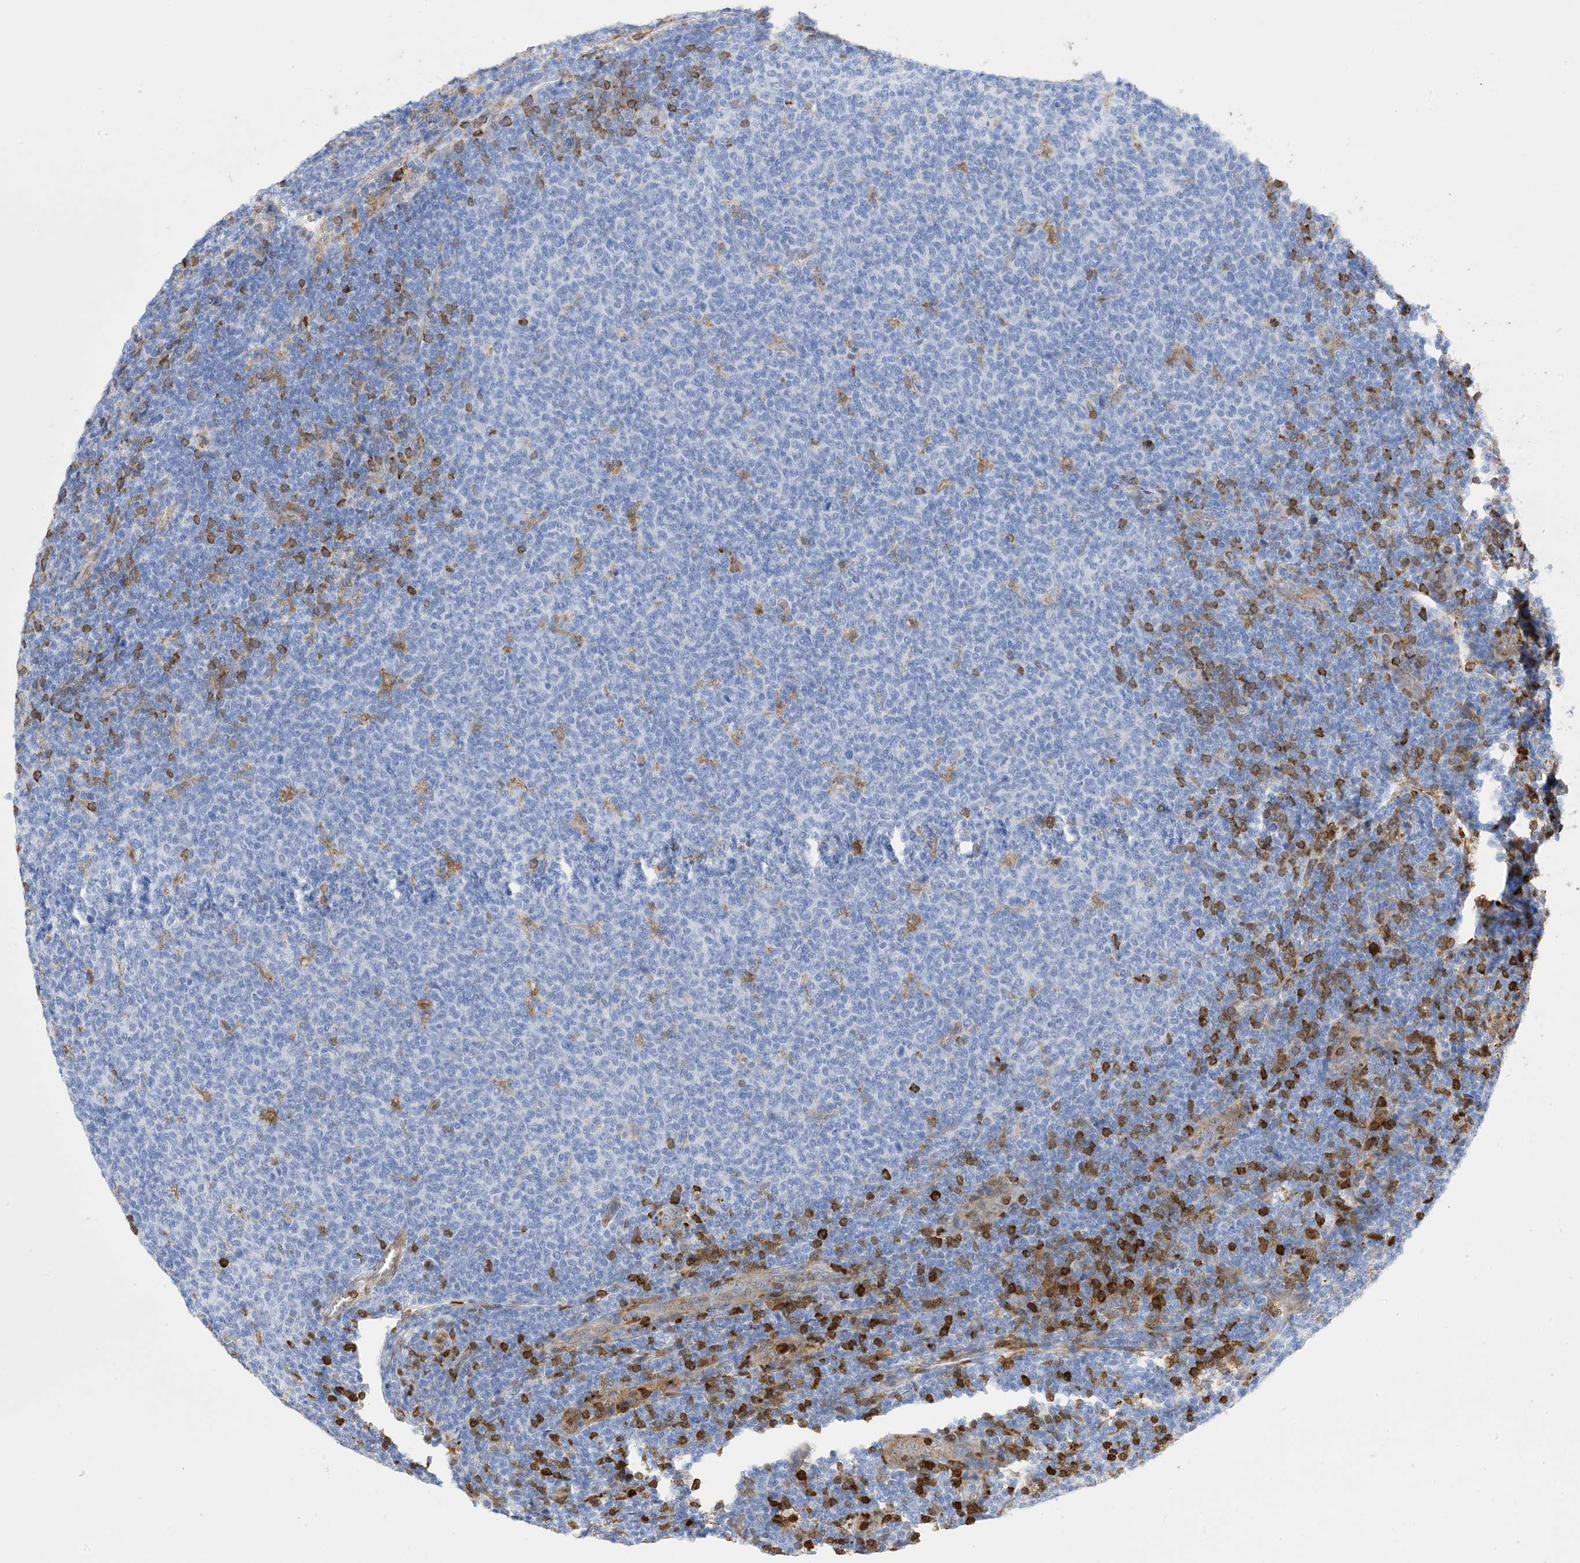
{"staining": {"intensity": "negative", "quantity": "none", "location": "none"}, "tissue": "lymphoma", "cell_type": "Tumor cells", "image_type": "cancer", "snomed": [{"axis": "morphology", "description": "Malignant lymphoma, non-Hodgkin's type, Low grade"}, {"axis": "topography", "description": "Lymph node"}], "caption": "The micrograph shows no significant positivity in tumor cells of lymphoma.", "gene": "ANXA1", "patient": {"sex": "male", "age": 66}}